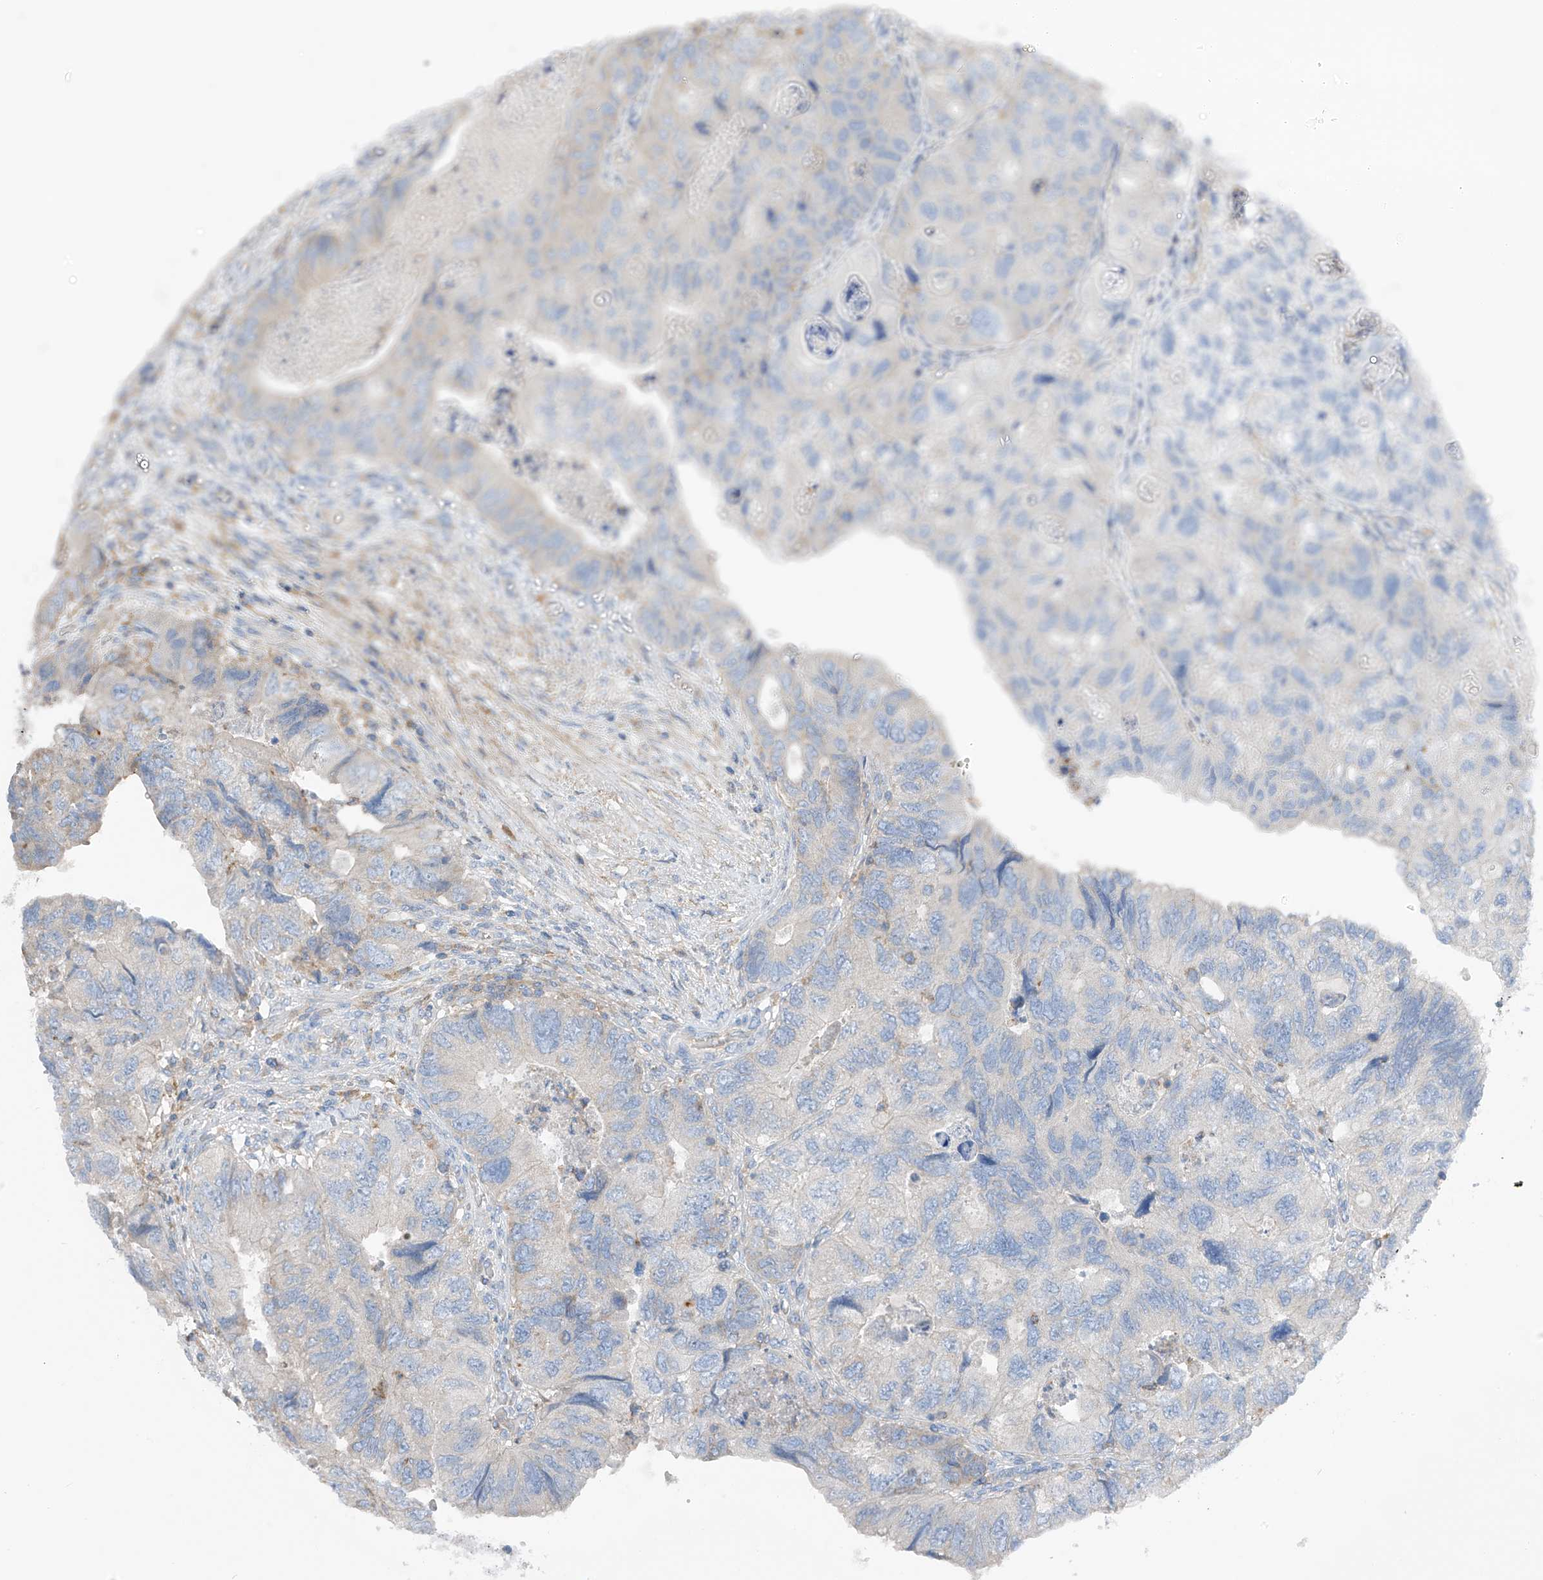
{"staining": {"intensity": "negative", "quantity": "none", "location": "none"}, "tissue": "colorectal cancer", "cell_type": "Tumor cells", "image_type": "cancer", "snomed": [{"axis": "morphology", "description": "Adenocarcinoma, NOS"}, {"axis": "topography", "description": "Rectum"}], "caption": "DAB immunohistochemical staining of human colorectal adenocarcinoma exhibits no significant staining in tumor cells.", "gene": "NALCN", "patient": {"sex": "male", "age": 63}}